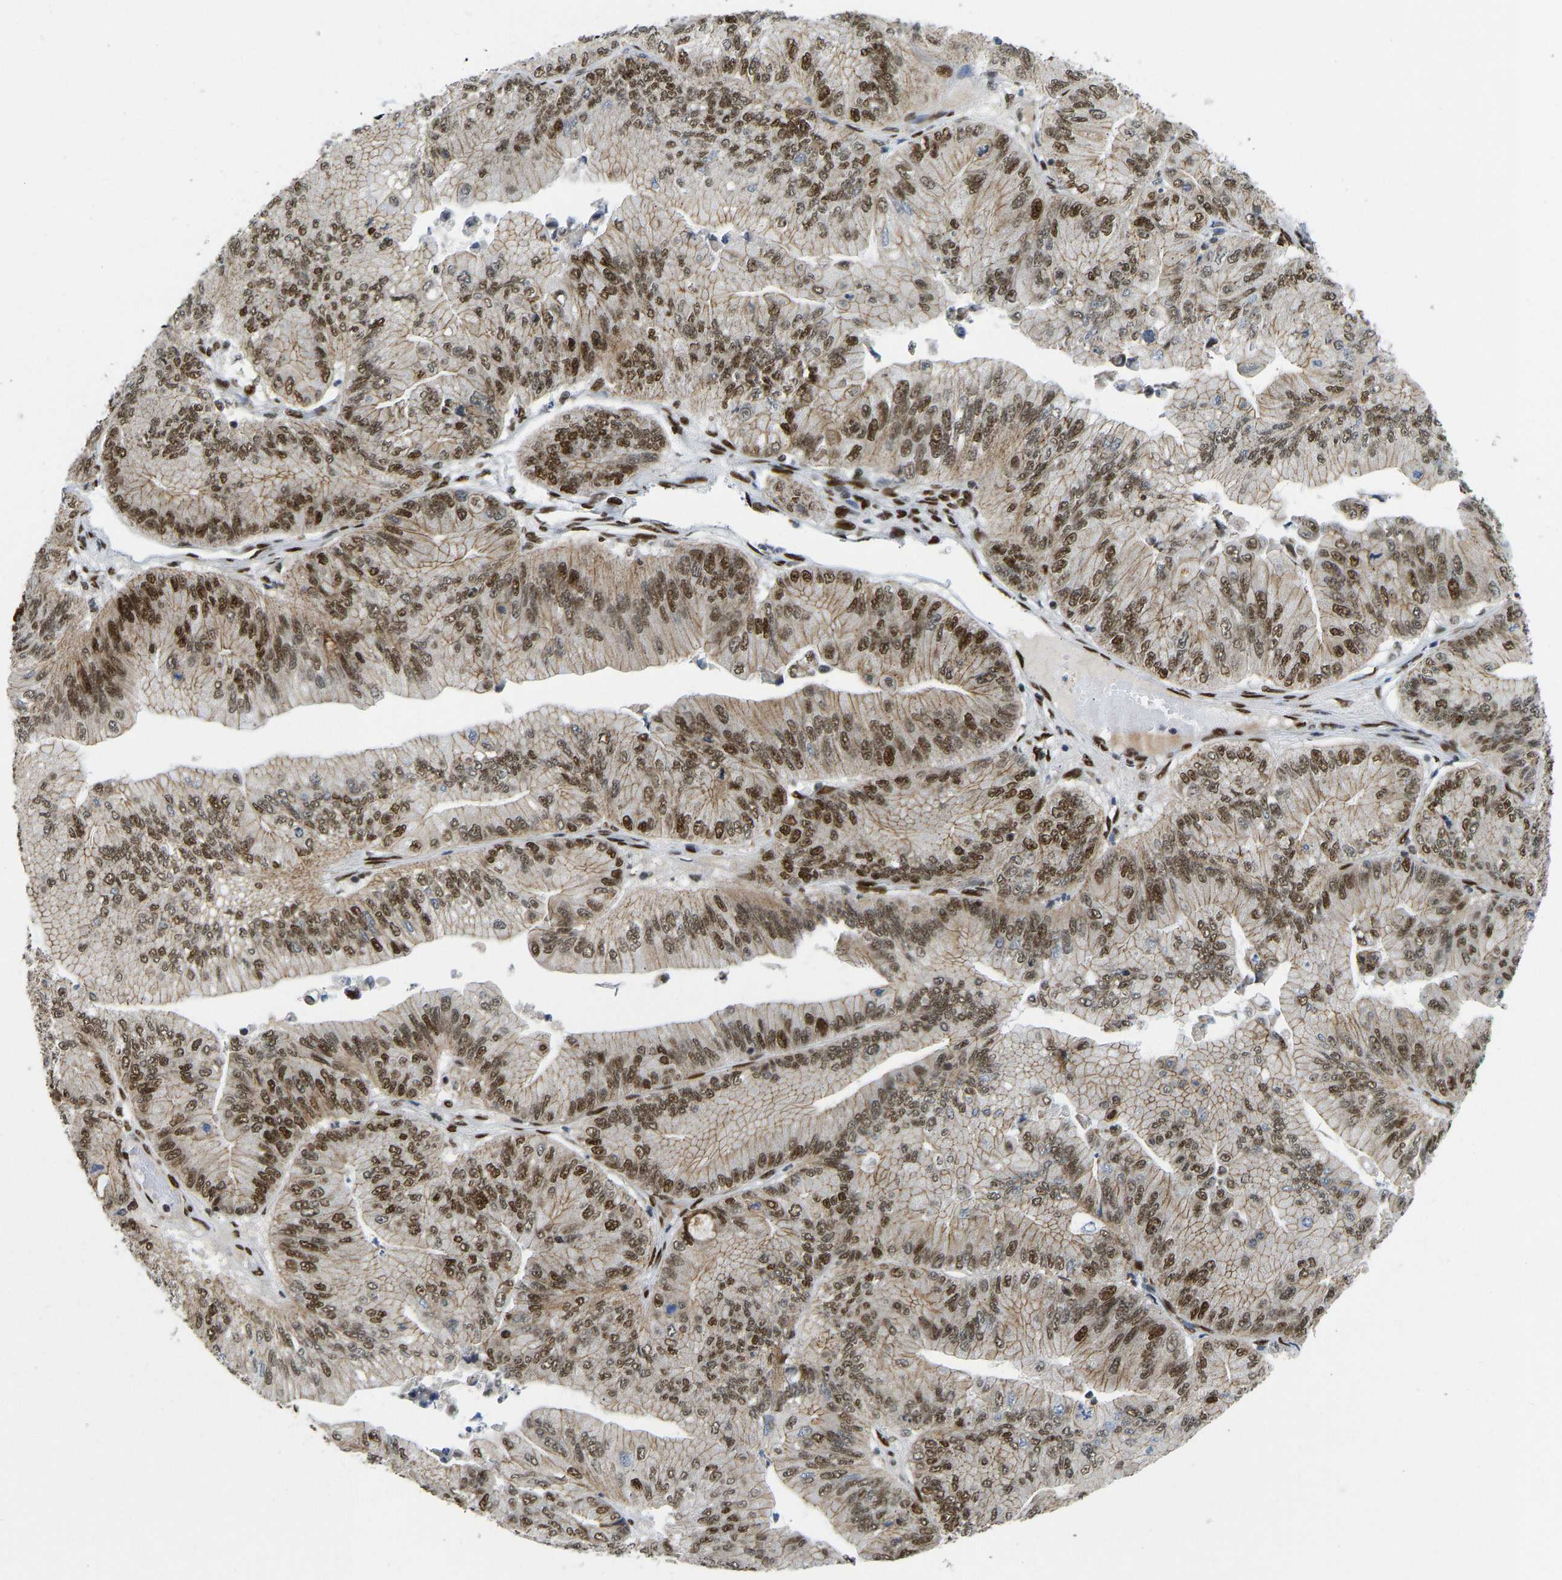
{"staining": {"intensity": "moderate", "quantity": ">75%", "location": "cytoplasmic/membranous,nuclear"}, "tissue": "ovarian cancer", "cell_type": "Tumor cells", "image_type": "cancer", "snomed": [{"axis": "morphology", "description": "Cystadenocarcinoma, mucinous, NOS"}, {"axis": "topography", "description": "Ovary"}], "caption": "Ovarian cancer was stained to show a protein in brown. There is medium levels of moderate cytoplasmic/membranous and nuclear staining in approximately >75% of tumor cells. (IHC, brightfield microscopy, high magnification).", "gene": "FOXK1", "patient": {"sex": "female", "age": 61}}